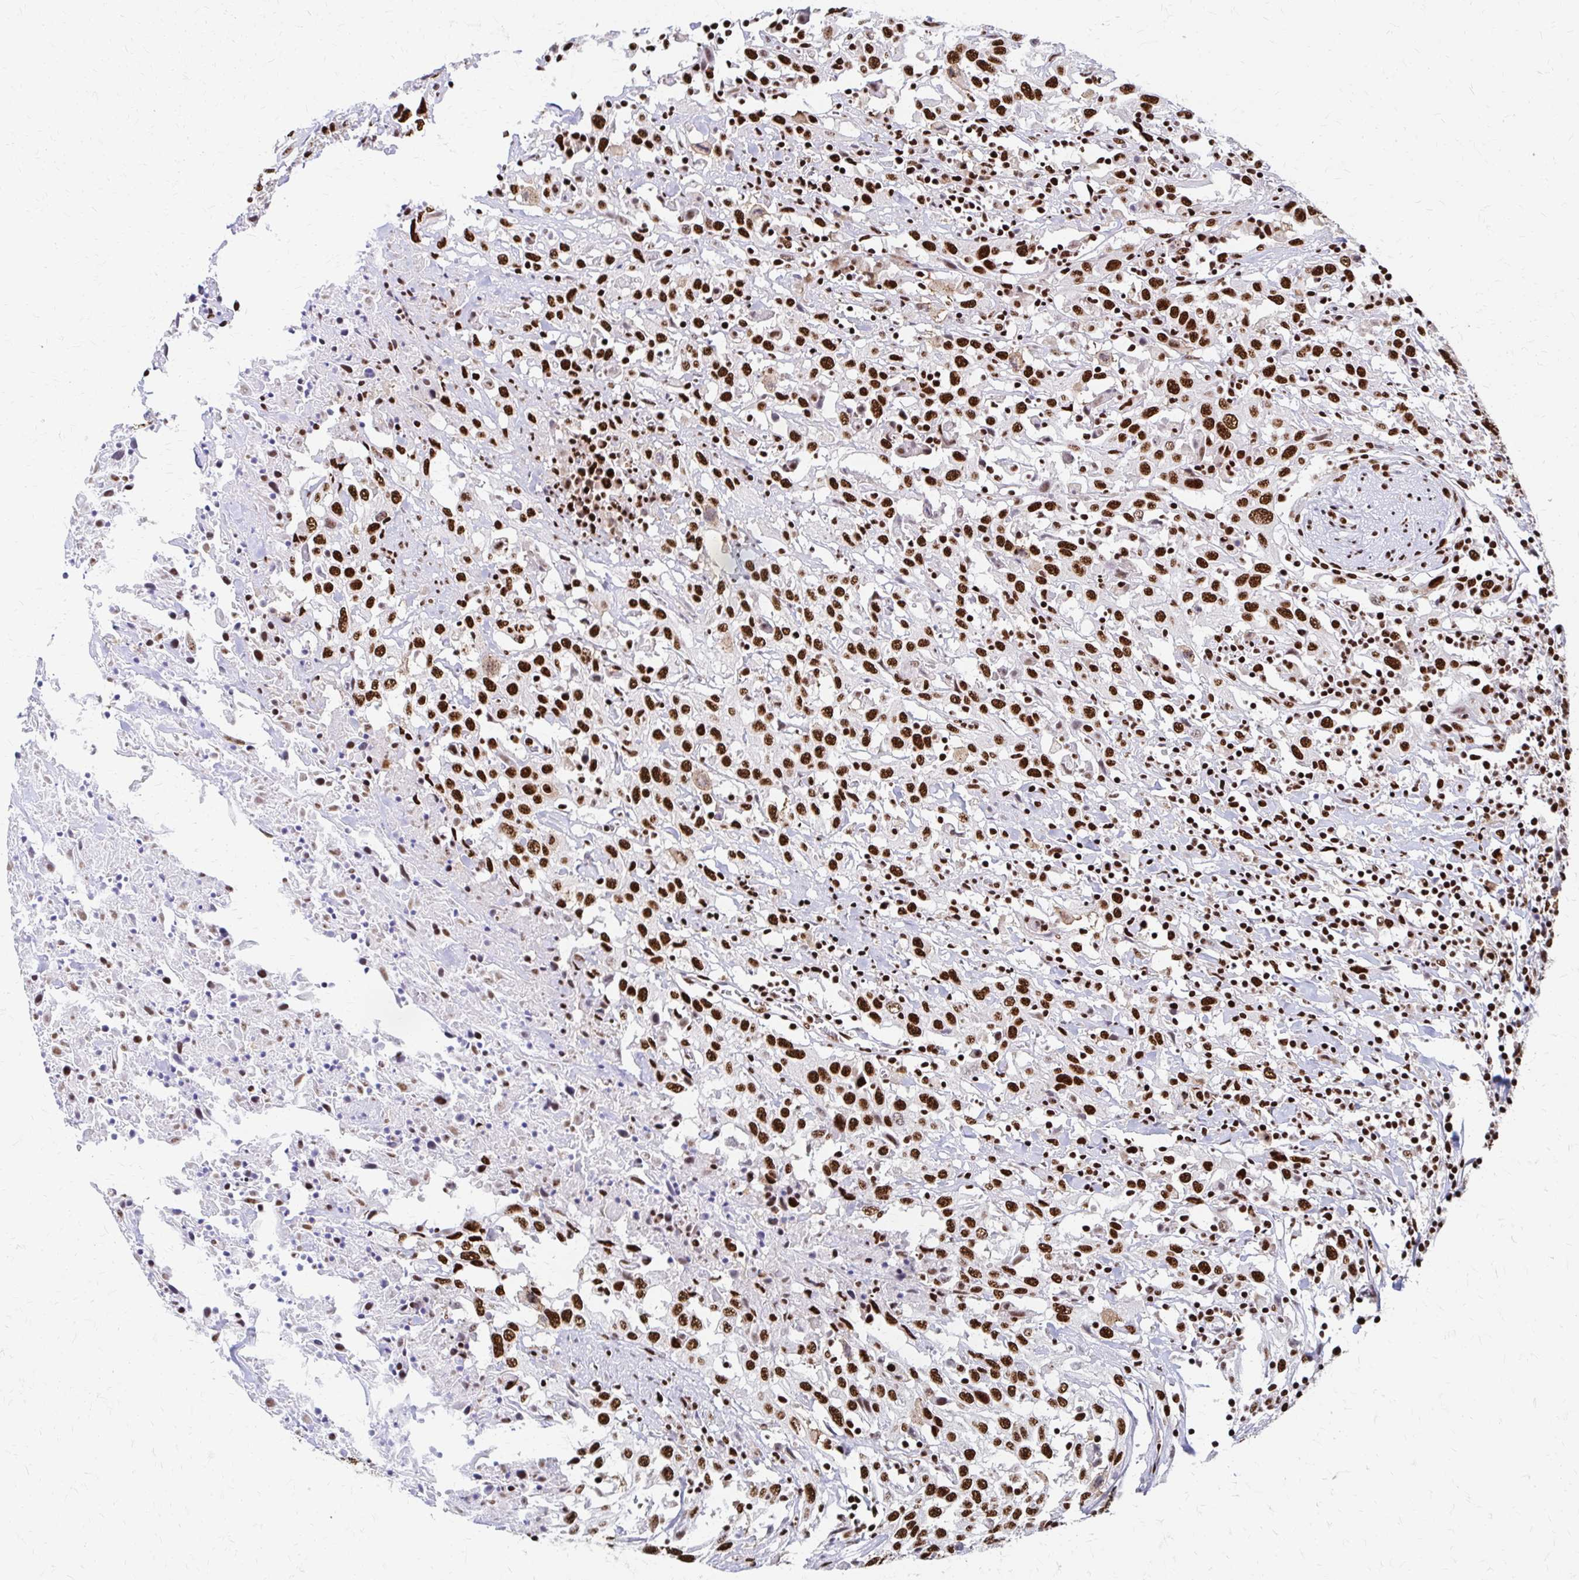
{"staining": {"intensity": "strong", "quantity": ">75%", "location": "nuclear"}, "tissue": "urothelial cancer", "cell_type": "Tumor cells", "image_type": "cancer", "snomed": [{"axis": "morphology", "description": "Urothelial carcinoma, High grade"}, {"axis": "topography", "description": "Urinary bladder"}], "caption": "A micrograph of urothelial cancer stained for a protein displays strong nuclear brown staining in tumor cells.", "gene": "CNKSR3", "patient": {"sex": "male", "age": 61}}